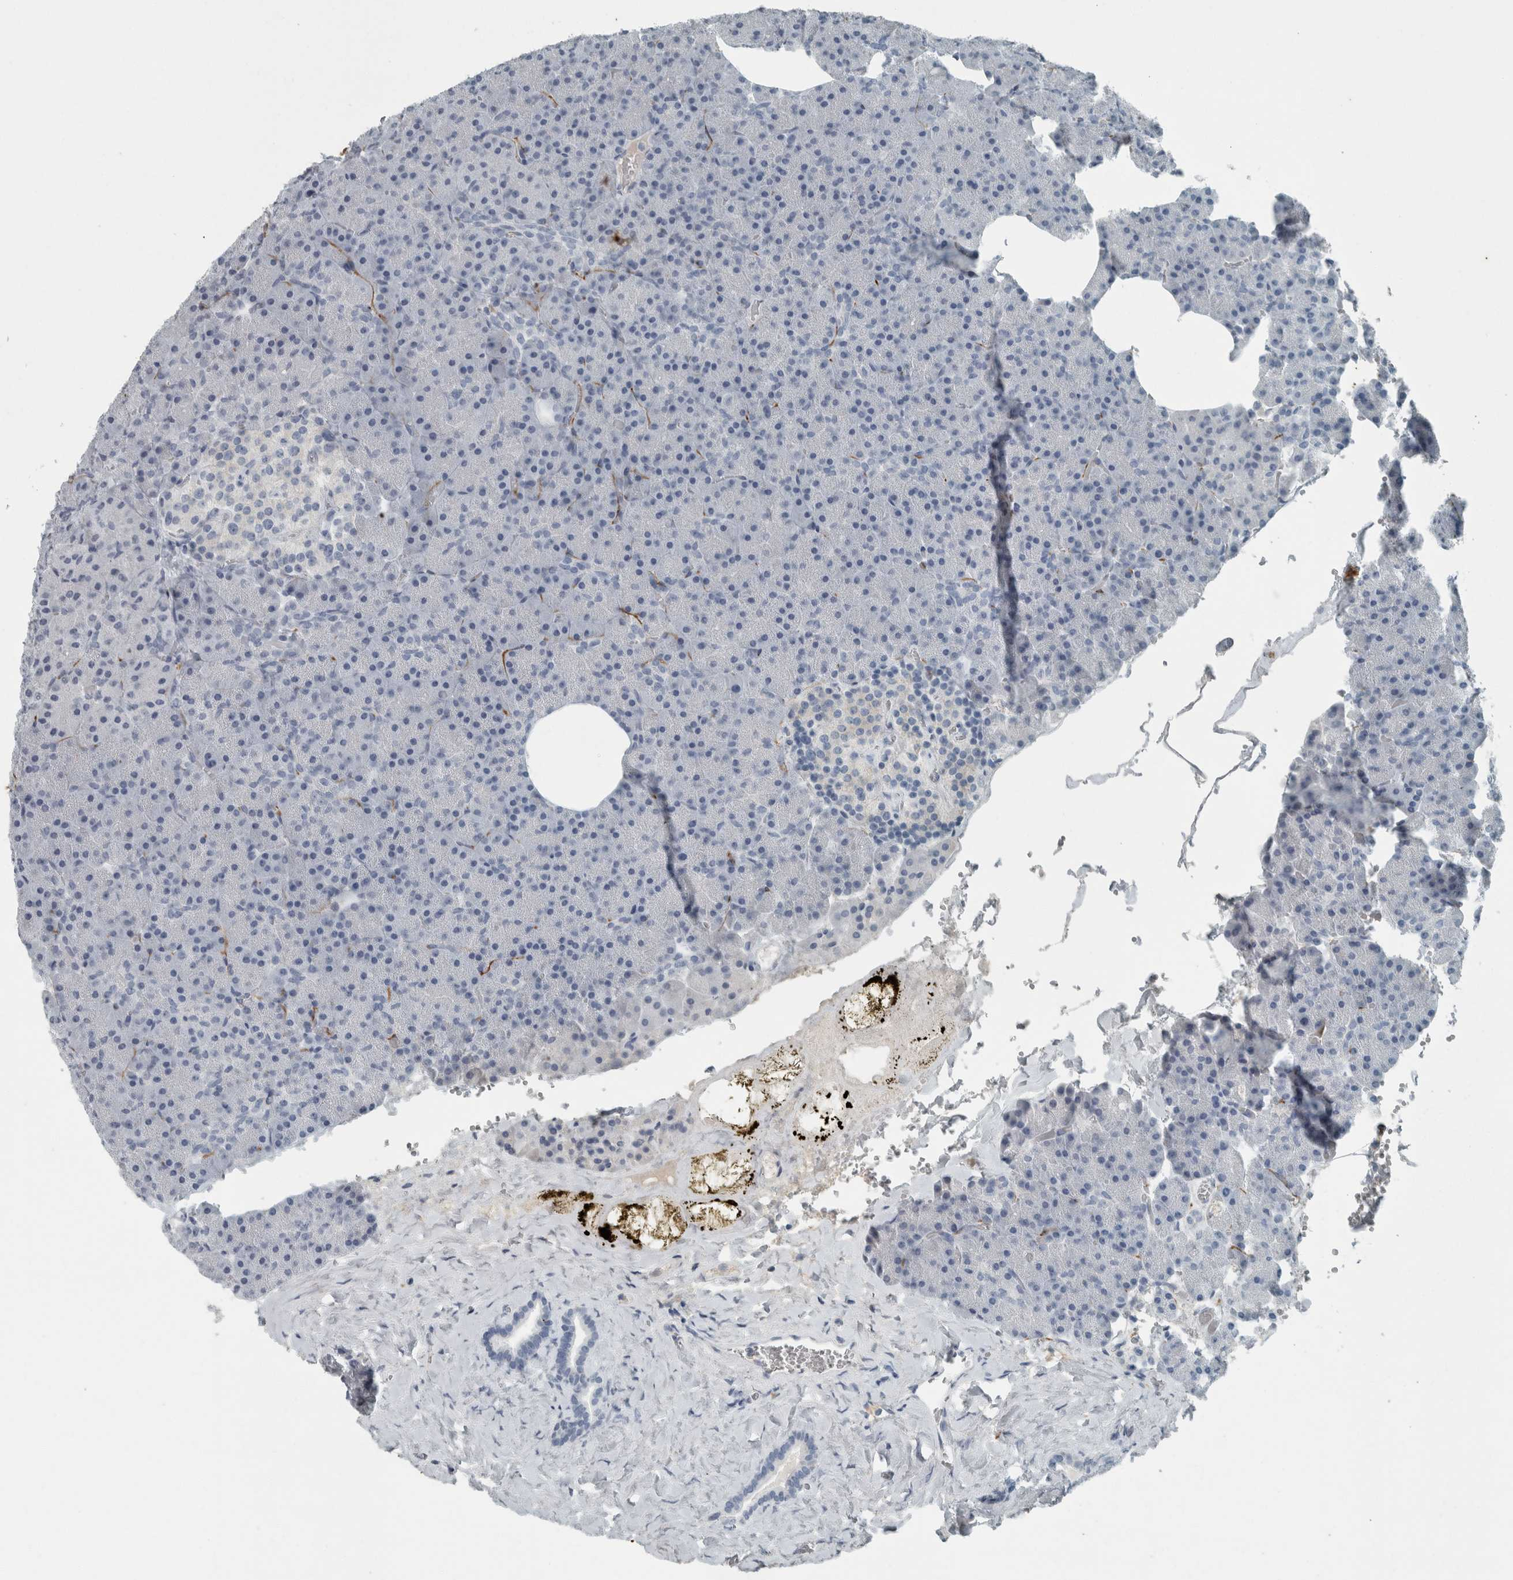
{"staining": {"intensity": "negative", "quantity": "none", "location": "none"}, "tissue": "pancreas", "cell_type": "Exocrine glandular cells", "image_type": "normal", "snomed": [{"axis": "morphology", "description": "Normal tissue, NOS"}, {"axis": "morphology", "description": "Carcinoid, malignant, NOS"}, {"axis": "topography", "description": "Pancreas"}], "caption": "This histopathology image is of unremarkable pancreas stained with immunohistochemistry (IHC) to label a protein in brown with the nuclei are counter-stained blue. There is no expression in exocrine glandular cells. (IHC, brightfield microscopy, high magnification).", "gene": "CHL1", "patient": {"sex": "female", "age": 35}}